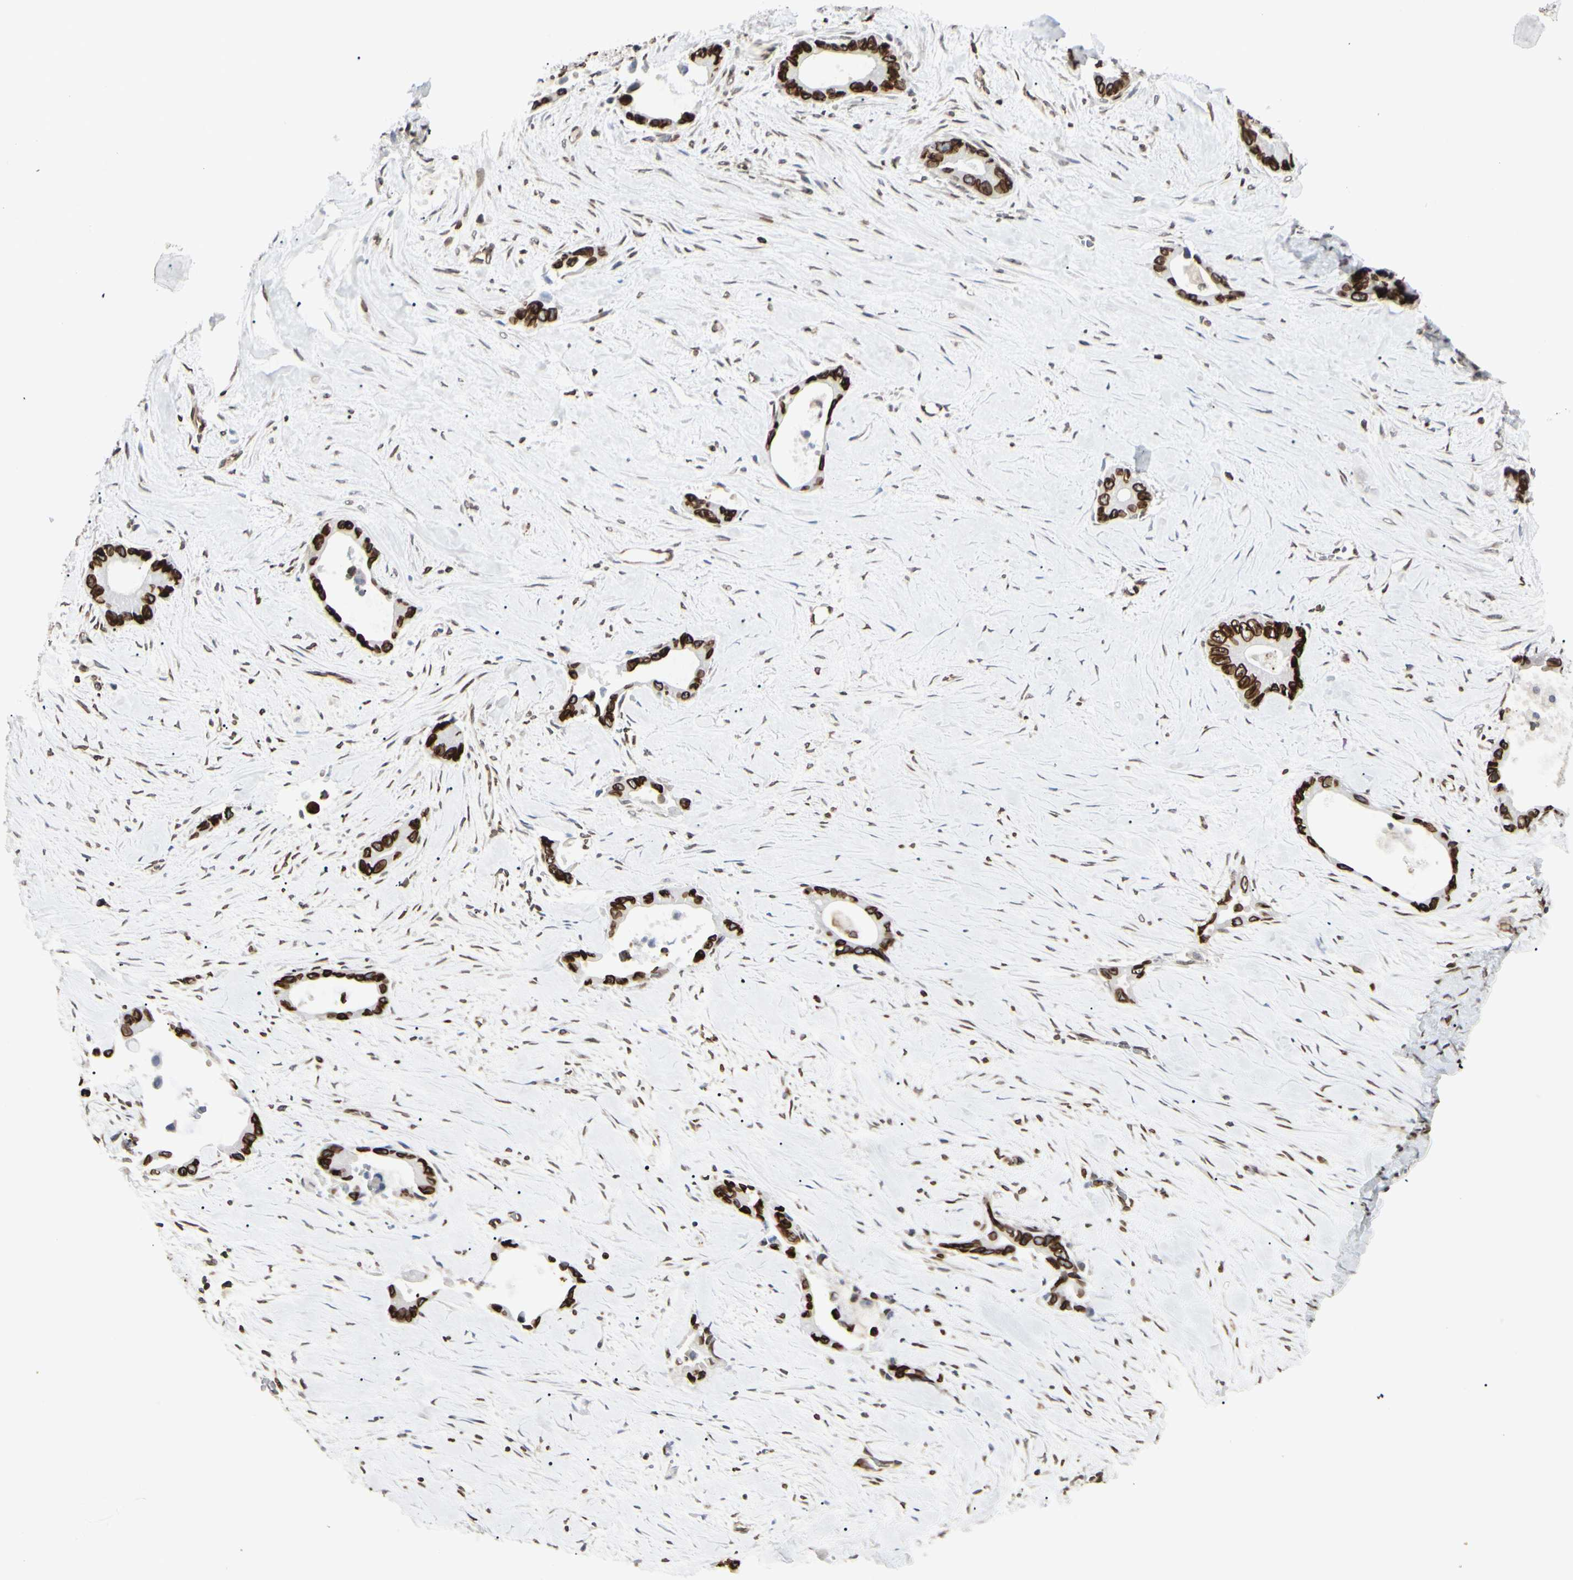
{"staining": {"intensity": "strong", "quantity": ">75%", "location": "cytoplasmic/membranous,nuclear"}, "tissue": "liver cancer", "cell_type": "Tumor cells", "image_type": "cancer", "snomed": [{"axis": "morphology", "description": "Cholangiocarcinoma"}, {"axis": "topography", "description": "Liver"}], "caption": "Immunohistochemical staining of liver cholangiocarcinoma displays high levels of strong cytoplasmic/membranous and nuclear expression in about >75% of tumor cells. (Brightfield microscopy of DAB IHC at high magnification).", "gene": "TMPO", "patient": {"sex": "female", "age": 55}}